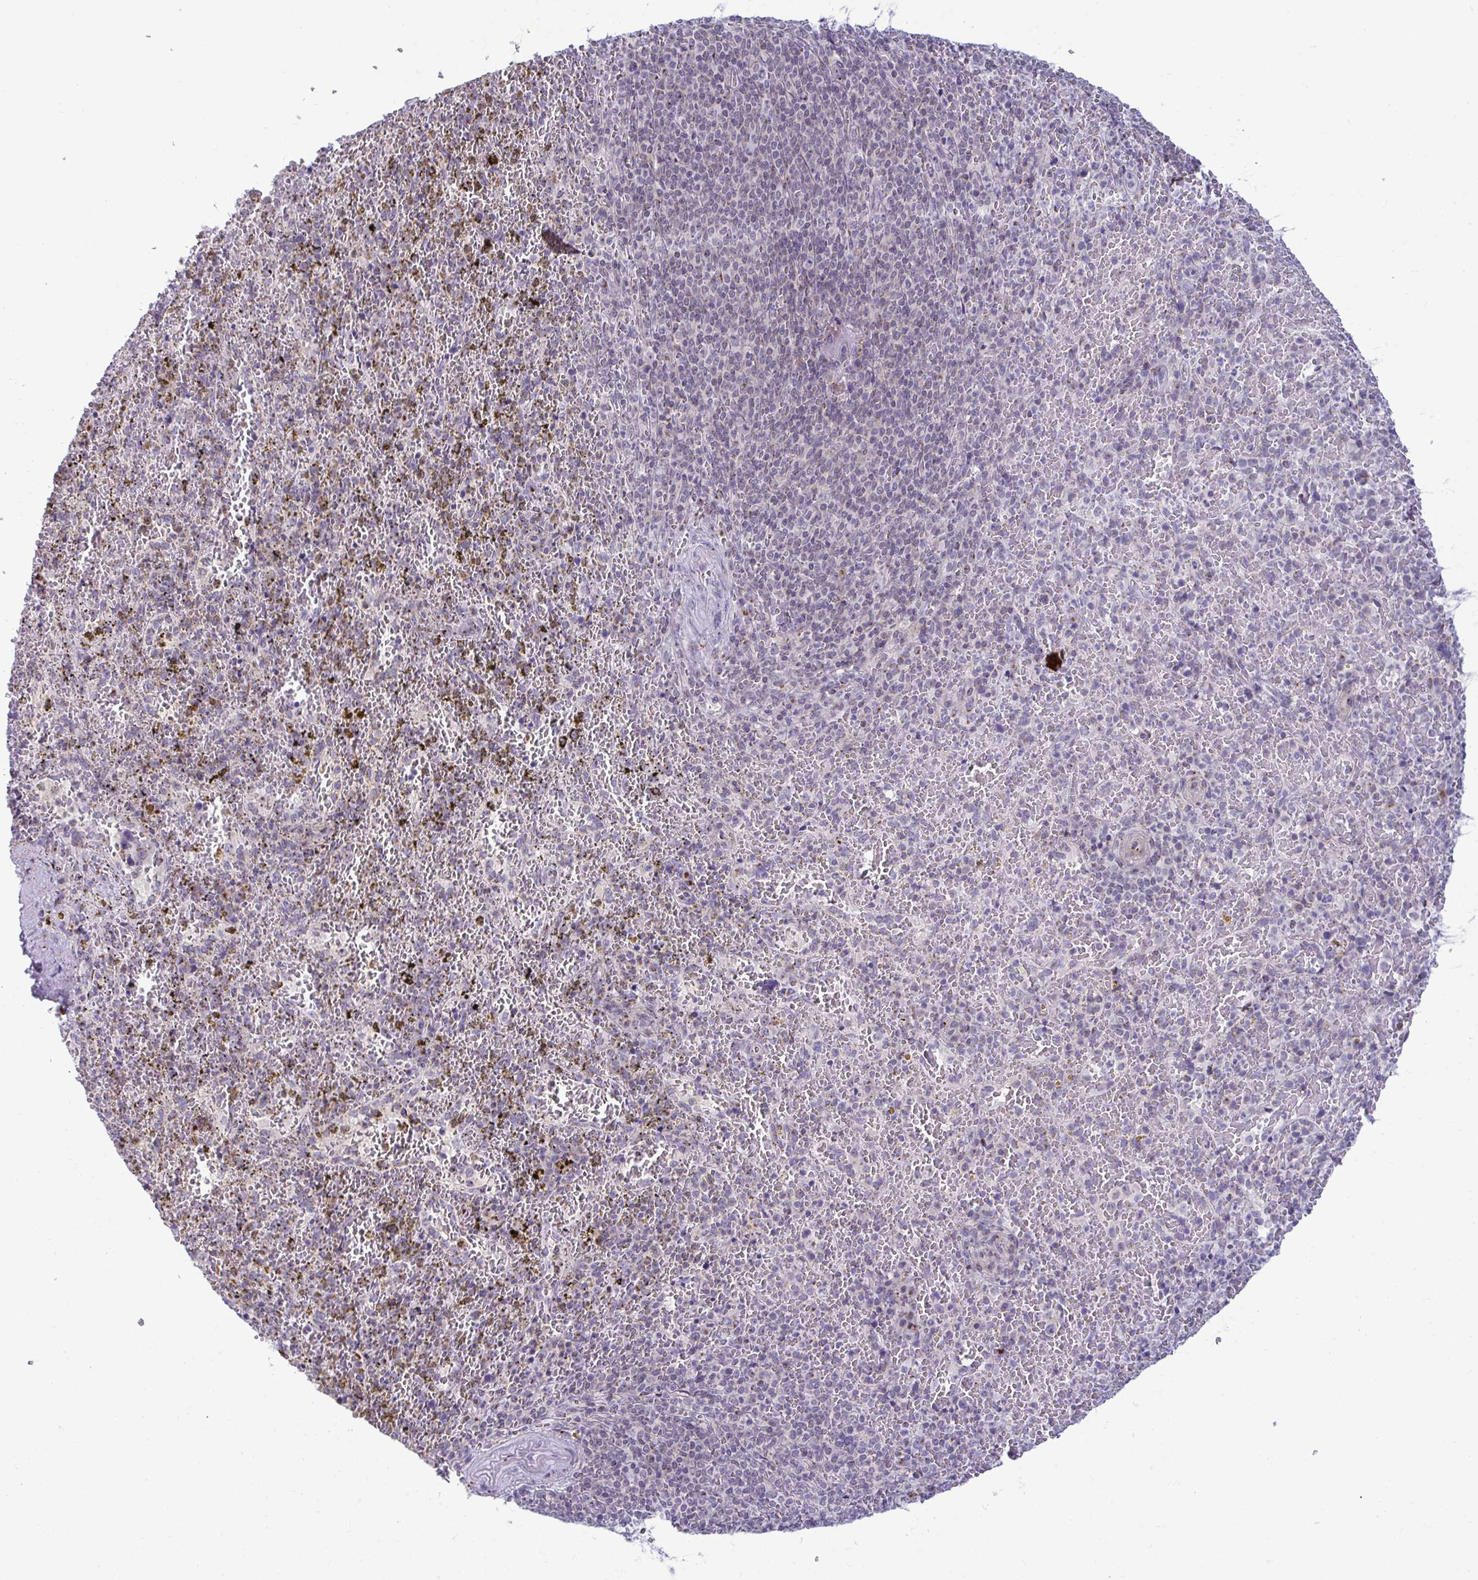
{"staining": {"intensity": "negative", "quantity": "none", "location": "none"}, "tissue": "spleen", "cell_type": "Cells in red pulp", "image_type": "normal", "snomed": [{"axis": "morphology", "description": "Normal tissue, NOS"}, {"axis": "topography", "description": "Spleen"}], "caption": "The histopathology image shows no staining of cells in red pulp in unremarkable spleen.", "gene": "DTX4", "patient": {"sex": "female", "age": 50}}